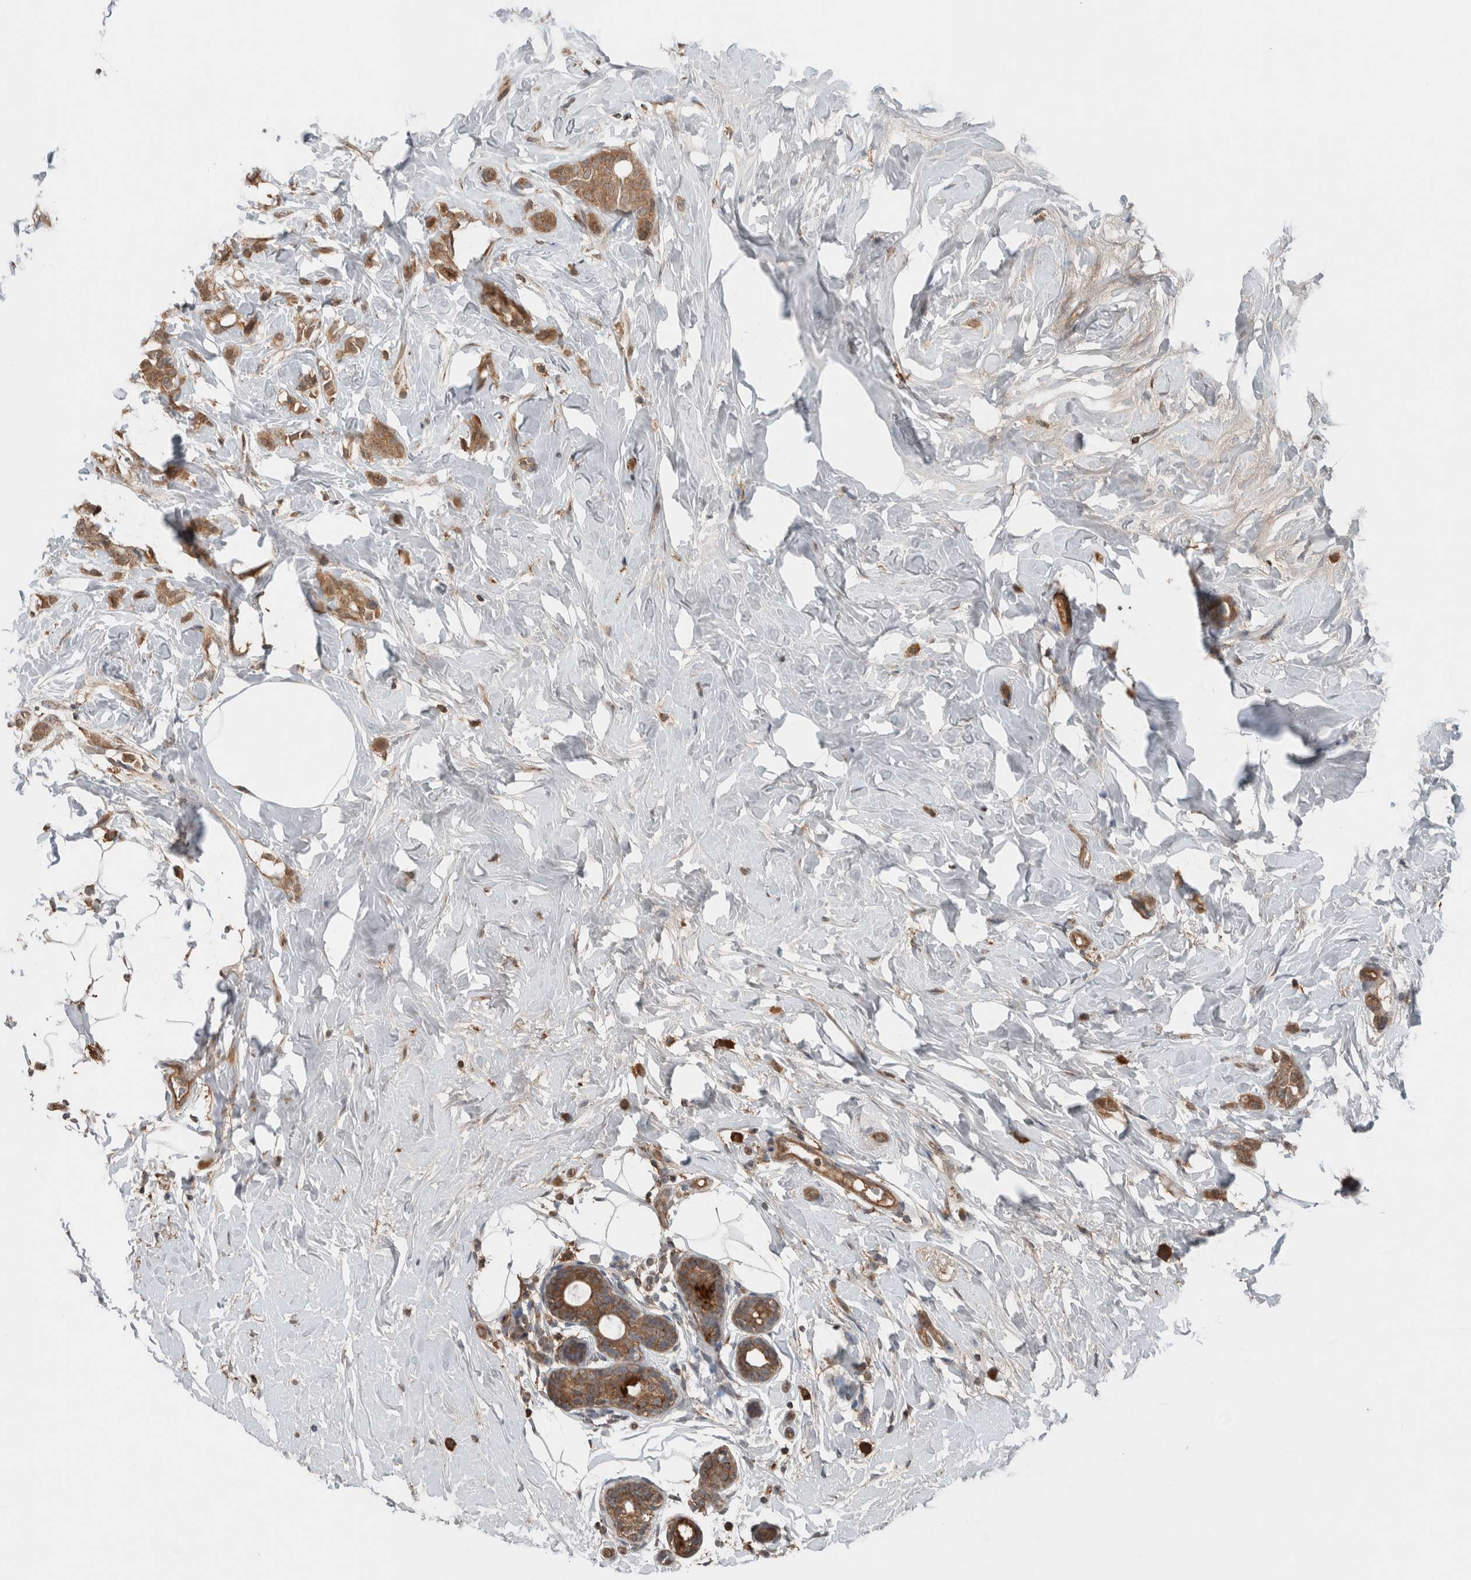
{"staining": {"intensity": "moderate", "quantity": ">75%", "location": "cytoplasmic/membranous"}, "tissue": "breast cancer", "cell_type": "Tumor cells", "image_type": "cancer", "snomed": [{"axis": "morphology", "description": "Lobular carcinoma, in situ"}, {"axis": "morphology", "description": "Lobular carcinoma"}, {"axis": "topography", "description": "Breast"}], "caption": "A micrograph of breast lobular carcinoma in situ stained for a protein displays moderate cytoplasmic/membranous brown staining in tumor cells.", "gene": "KLK14", "patient": {"sex": "female", "age": 41}}